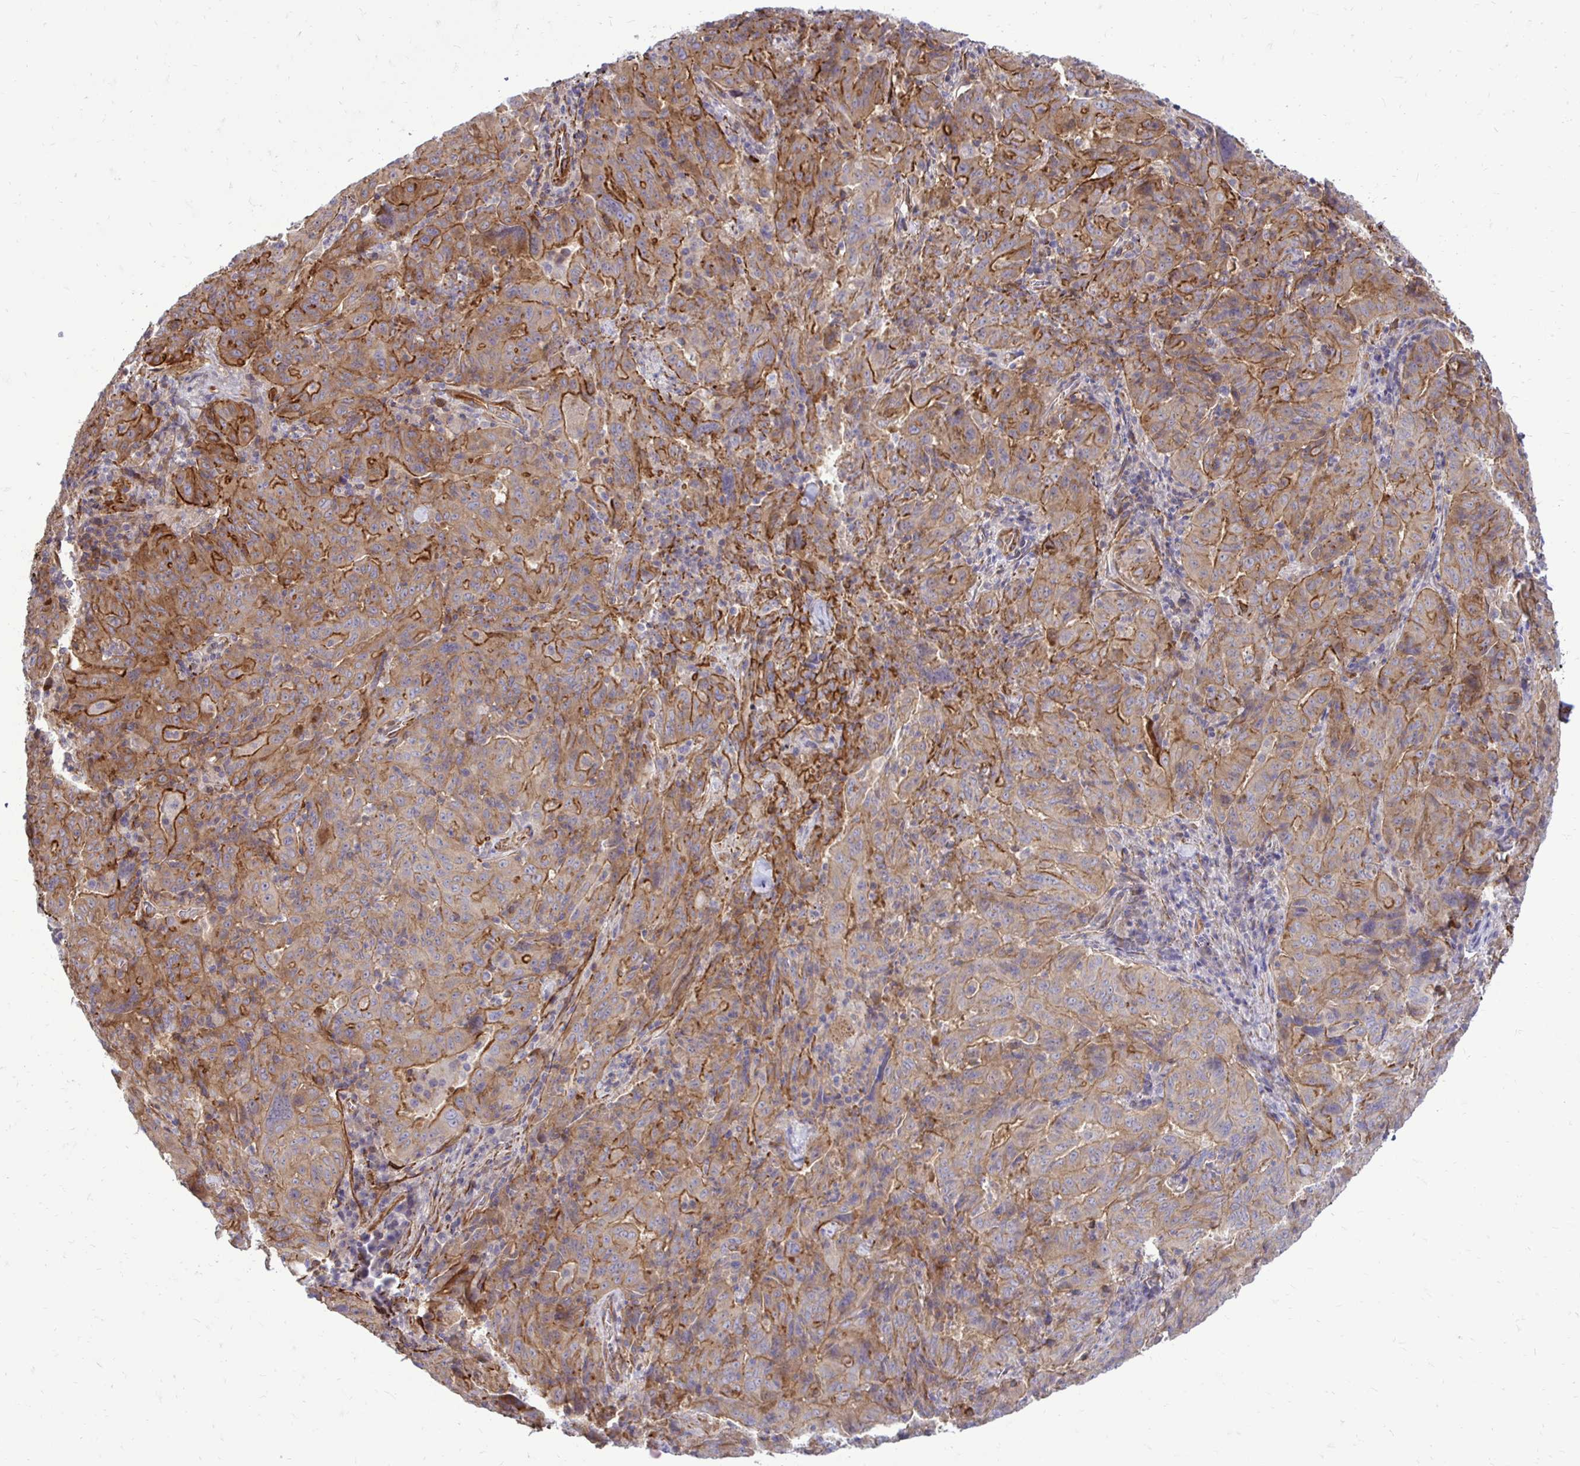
{"staining": {"intensity": "moderate", "quantity": ">75%", "location": "cytoplasmic/membranous"}, "tissue": "pancreatic cancer", "cell_type": "Tumor cells", "image_type": "cancer", "snomed": [{"axis": "morphology", "description": "Adenocarcinoma, NOS"}, {"axis": "topography", "description": "Pancreas"}], "caption": "The photomicrograph exhibits staining of adenocarcinoma (pancreatic), revealing moderate cytoplasmic/membranous protein staining (brown color) within tumor cells.", "gene": "CTPS1", "patient": {"sex": "male", "age": 63}}